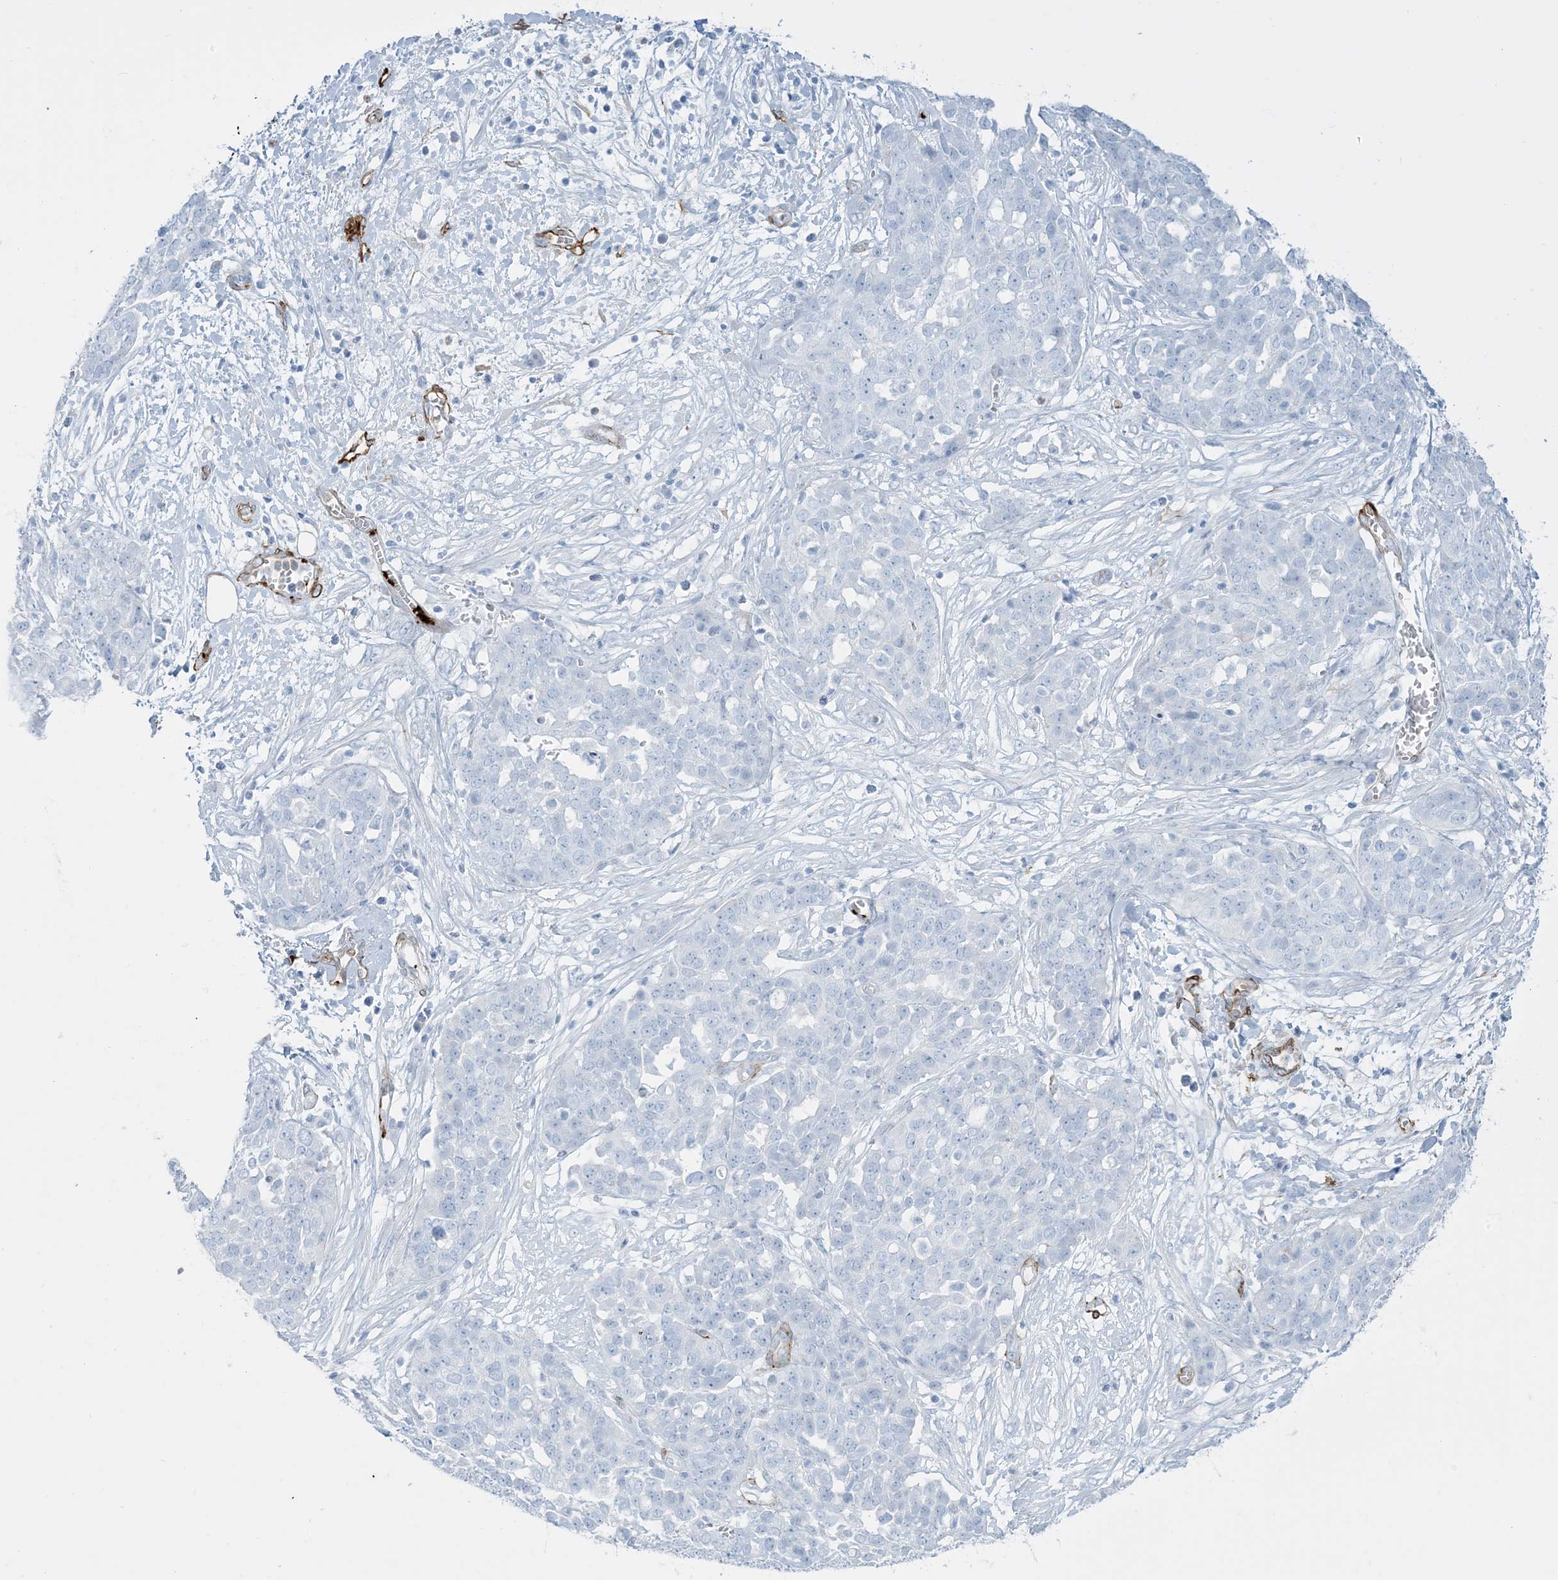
{"staining": {"intensity": "negative", "quantity": "none", "location": "none"}, "tissue": "ovarian cancer", "cell_type": "Tumor cells", "image_type": "cancer", "snomed": [{"axis": "morphology", "description": "Cystadenocarcinoma, serous, NOS"}, {"axis": "topography", "description": "Soft tissue"}, {"axis": "topography", "description": "Ovary"}], "caption": "Tumor cells show no significant protein positivity in ovarian serous cystadenocarcinoma.", "gene": "EPS8L3", "patient": {"sex": "female", "age": 57}}